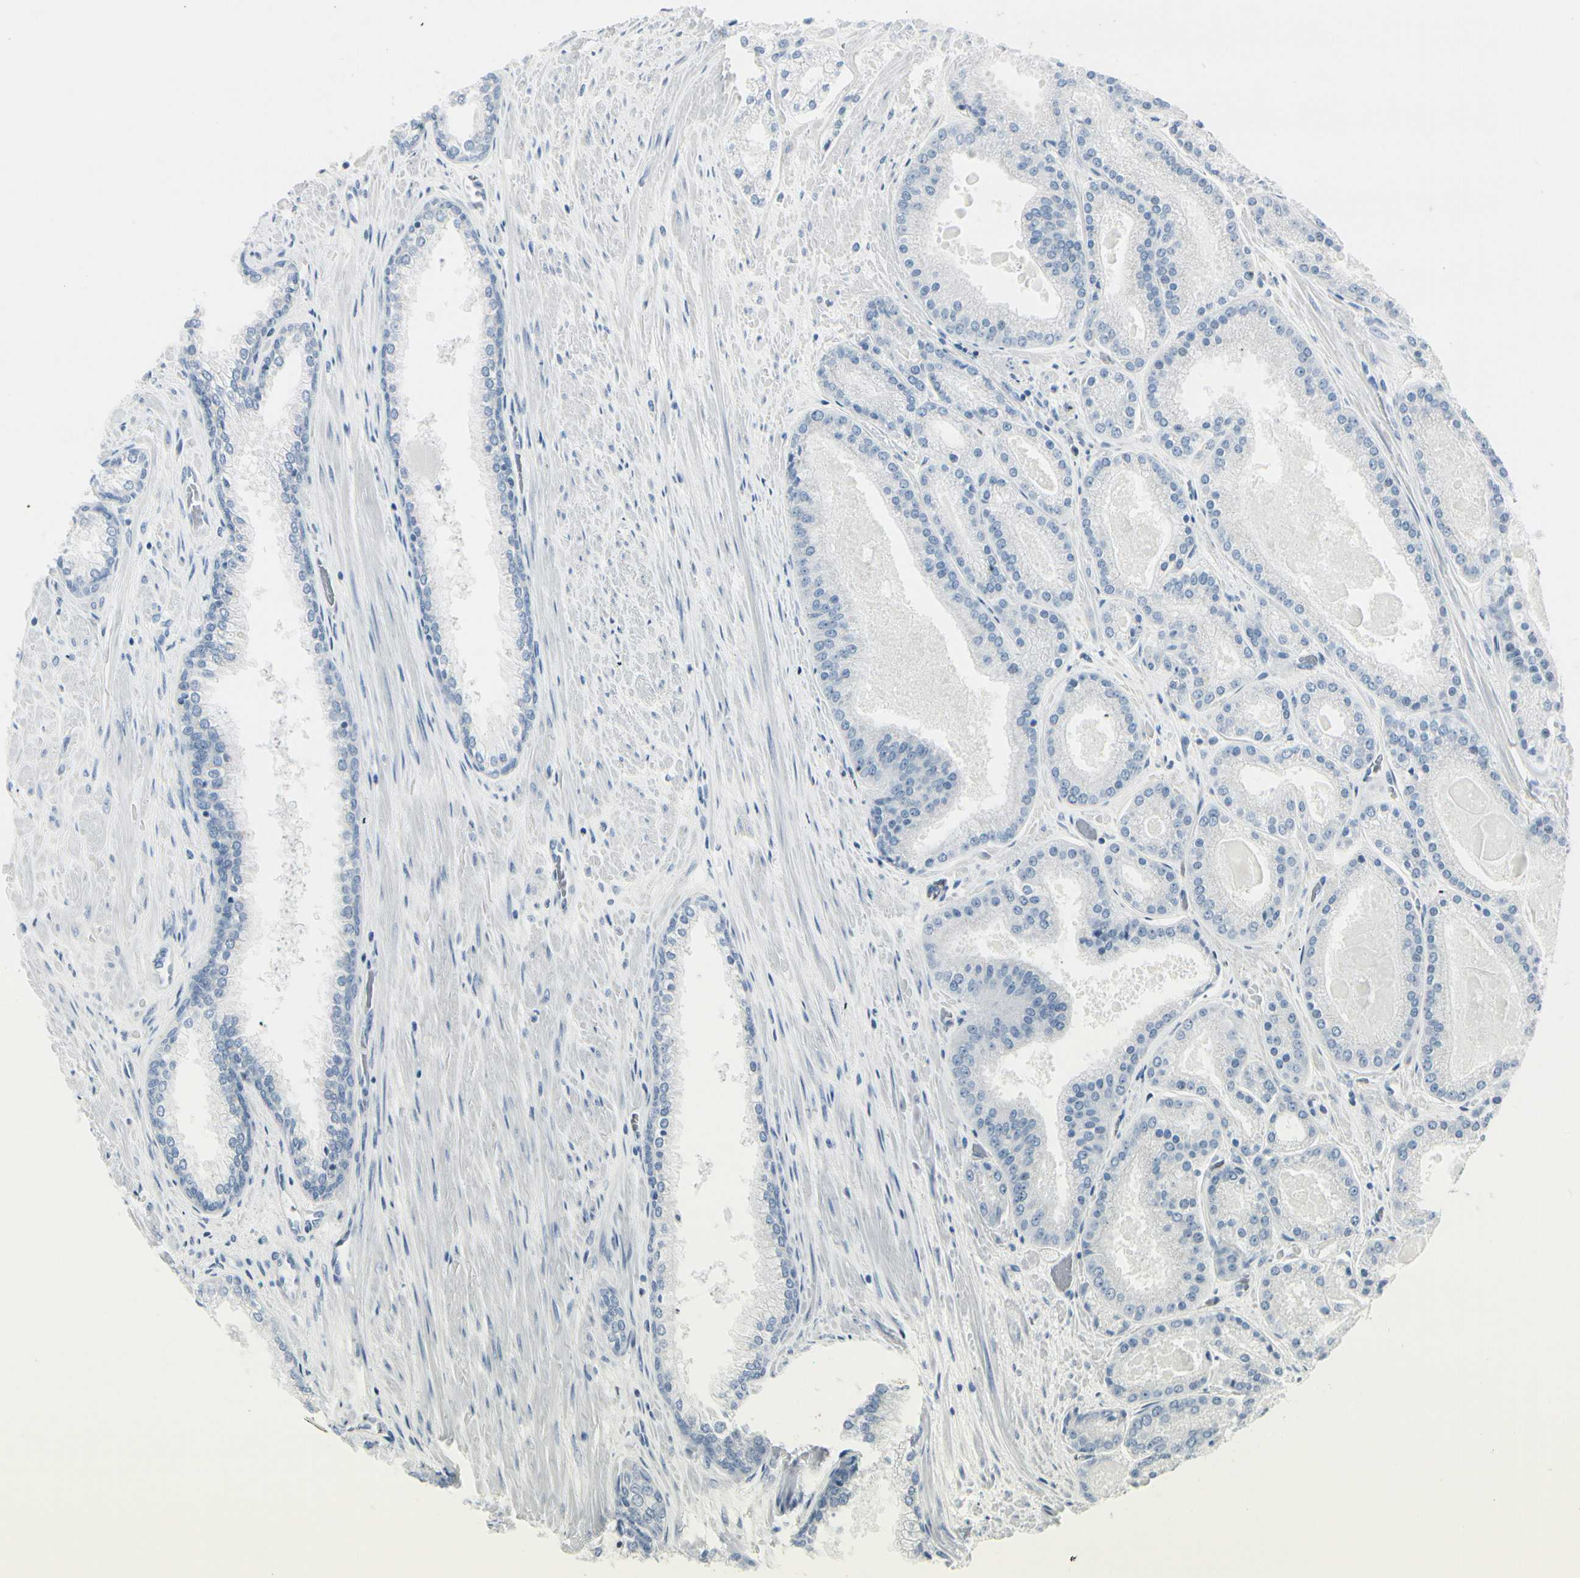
{"staining": {"intensity": "negative", "quantity": "none", "location": "none"}, "tissue": "prostate cancer", "cell_type": "Tumor cells", "image_type": "cancer", "snomed": [{"axis": "morphology", "description": "Adenocarcinoma, Low grade"}, {"axis": "topography", "description": "Prostate"}], "caption": "Low-grade adenocarcinoma (prostate) stained for a protein using immunohistochemistry displays no positivity tumor cells.", "gene": "CDHR5", "patient": {"sex": "male", "age": 59}}